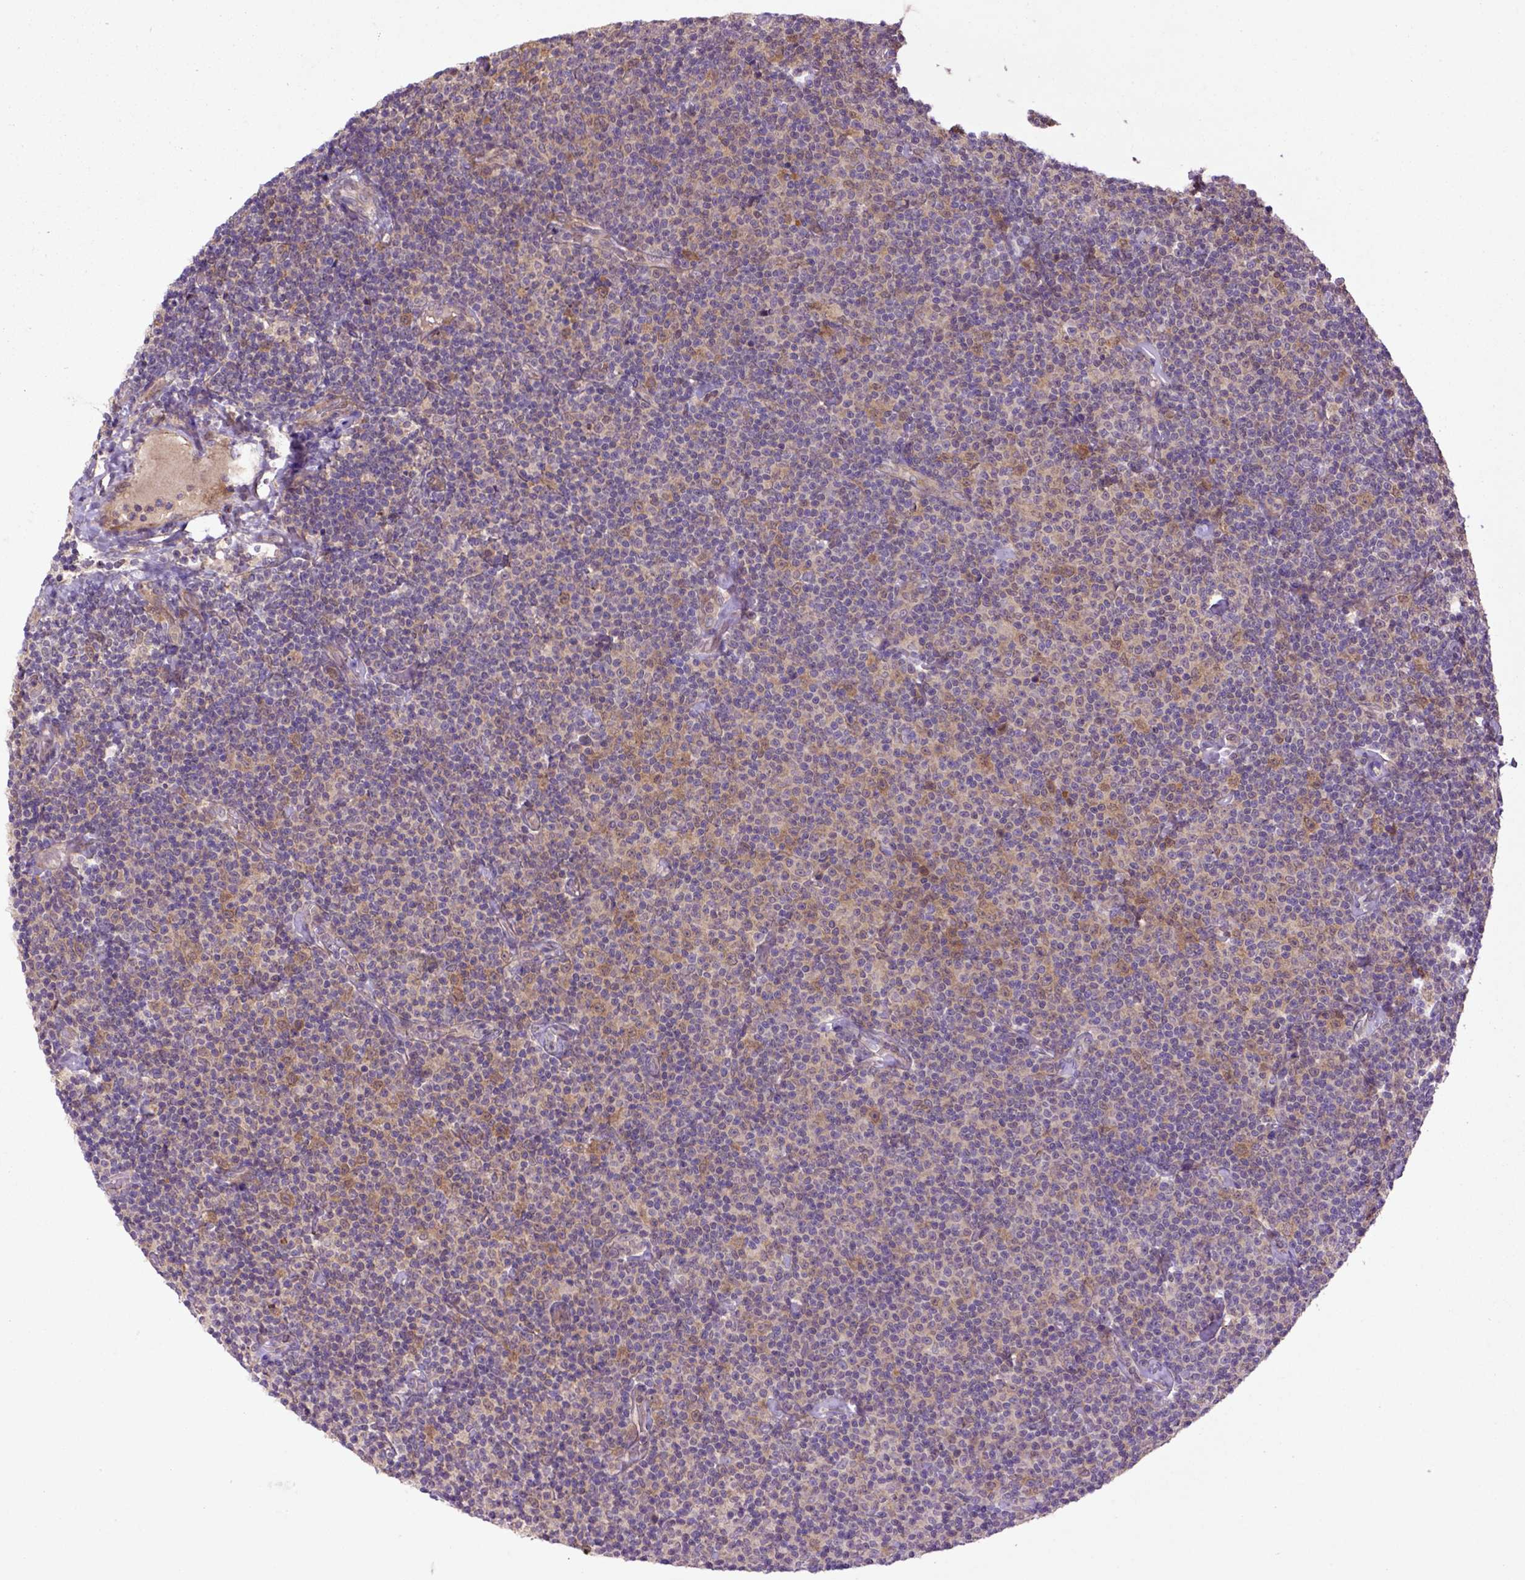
{"staining": {"intensity": "moderate", "quantity": ">75%", "location": "cytoplasmic/membranous"}, "tissue": "lymphoma", "cell_type": "Tumor cells", "image_type": "cancer", "snomed": [{"axis": "morphology", "description": "Malignant lymphoma, non-Hodgkin's type, Low grade"}, {"axis": "topography", "description": "Lymph node"}], "caption": "Brown immunohistochemical staining in human malignant lymphoma, non-Hodgkin's type (low-grade) displays moderate cytoplasmic/membranous expression in about >75% of tumor cells.", "gene": "HSPBP1", "patient": {"sex": "male", "age": 81}}